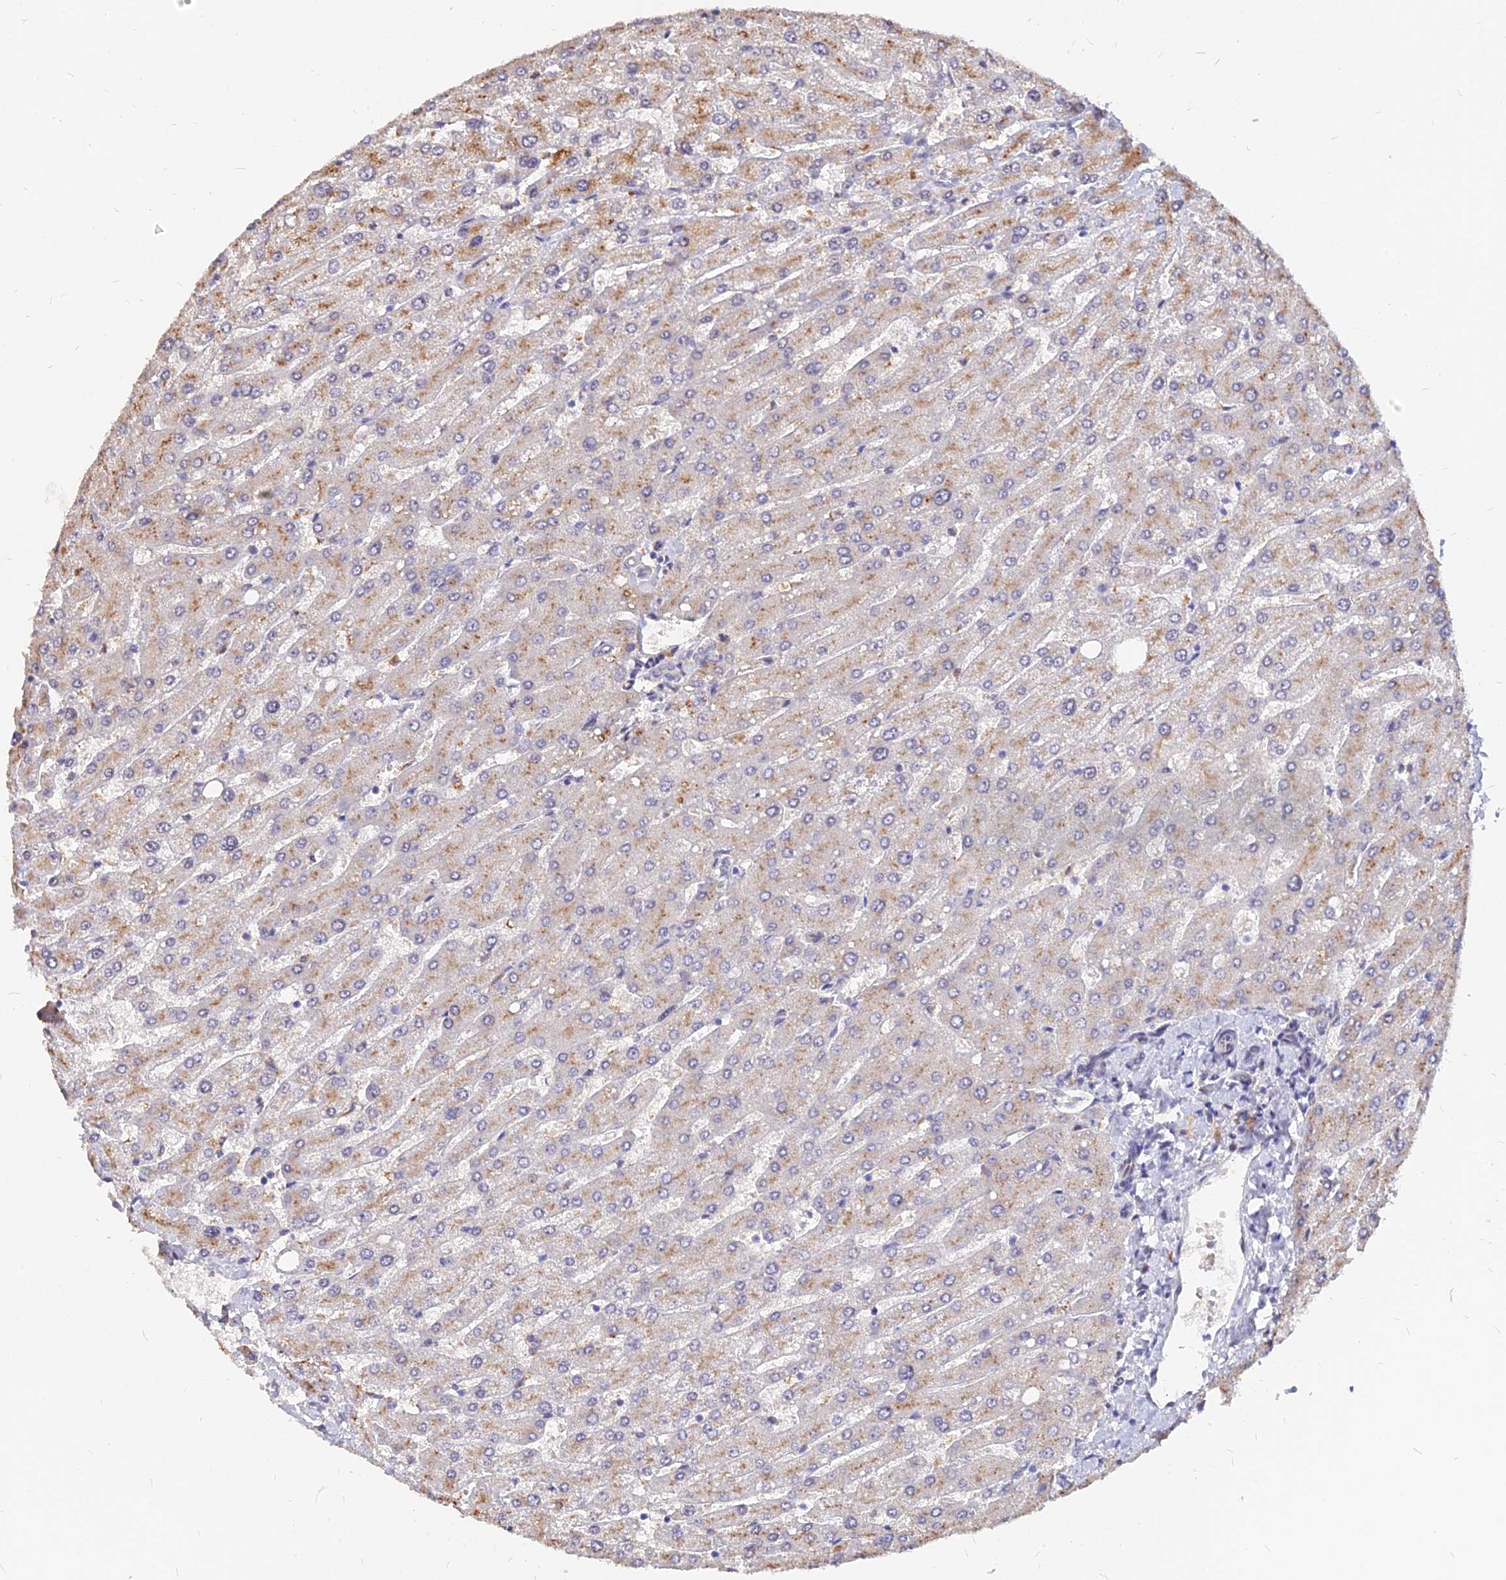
{"staining": {"intensity": "negative", "quantity": "none", "location": "none"}, "tissue": "liver", "cell_type": "Cholangiocytes", "image_type": "normal", "snomed": [{"axis": "morphology", "description": "Normal tissue, NOS"}, {"axis": "topography", "description": "Liver"}], "caption": "Liver stained for a protein using immunohistochemistry reveals no staining cholangiocytes.", "gene": "C11orf68", "patient": {"sex": "male", "age": 55}}